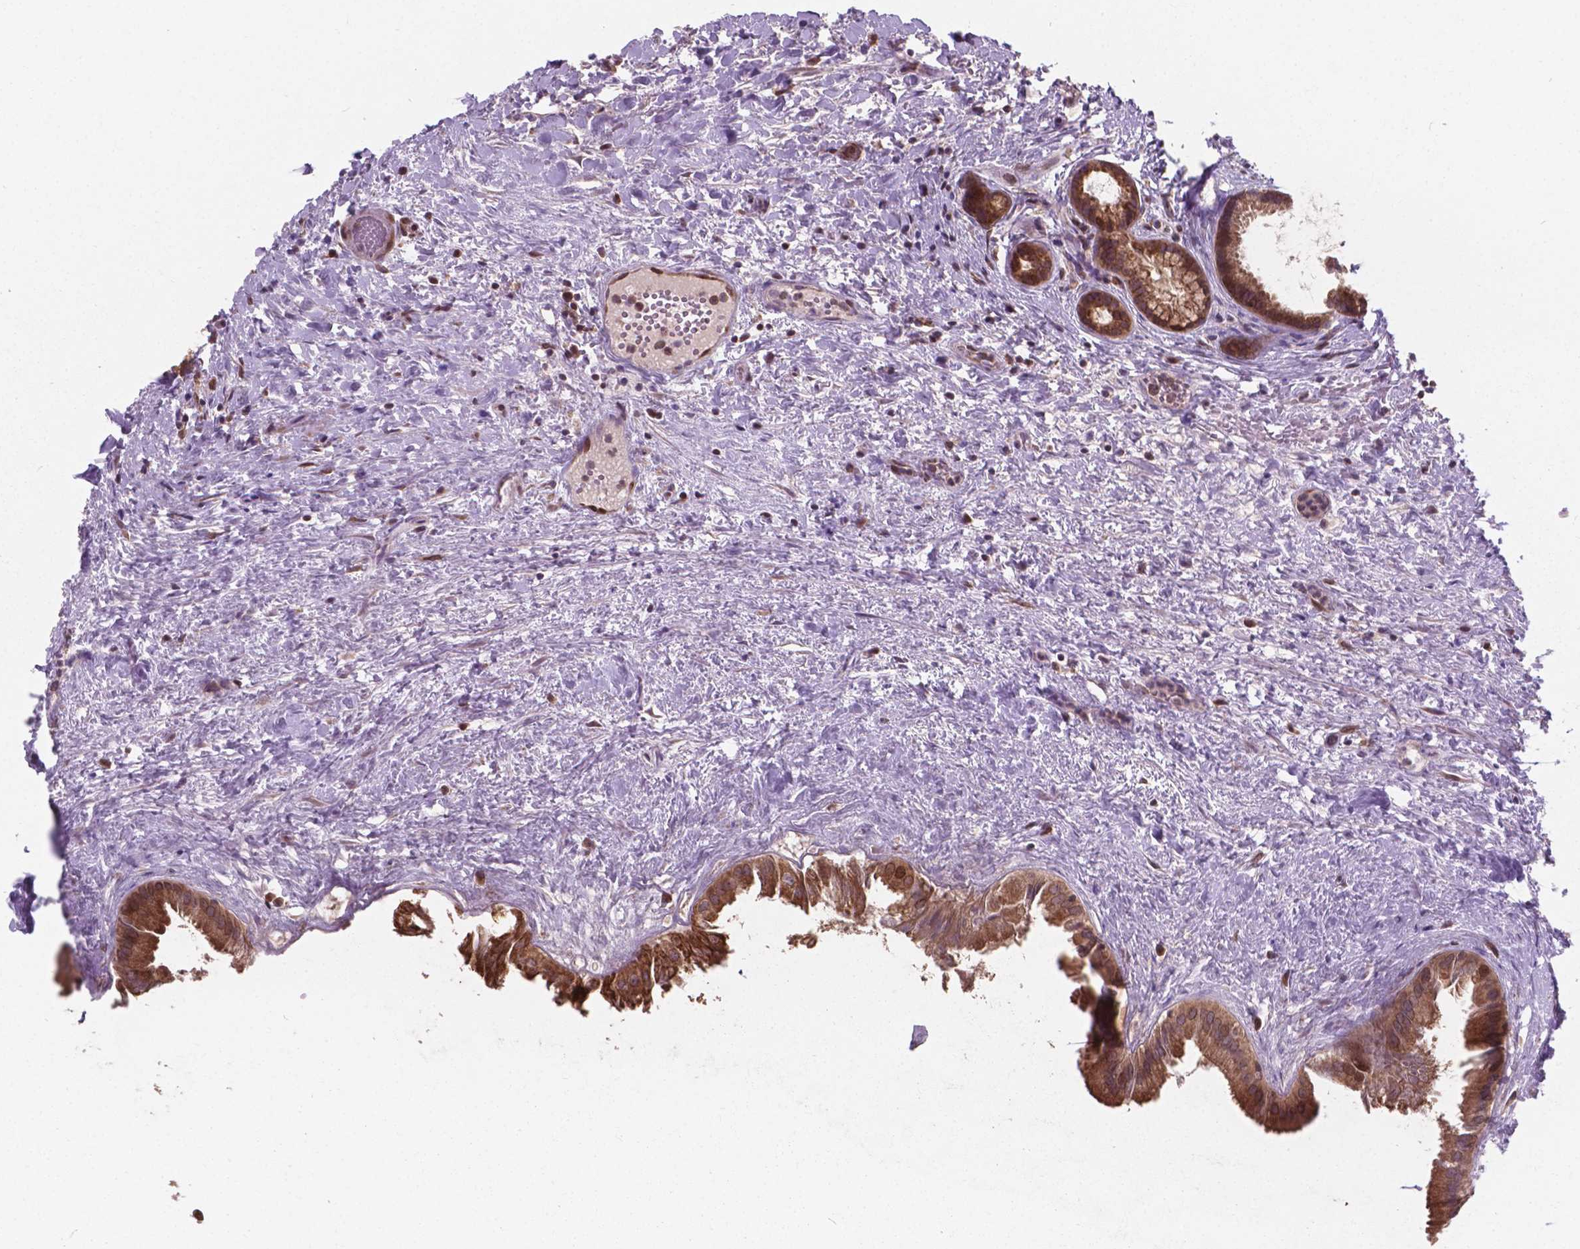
{"staining": {"intensity": "strong", "quantity": ">75%", "location": "cytoplasmic/membranous"}, "tissue": "gallbladder", "cell_type": "Glandular cells", "image_type": "normal", "snomed": [{"axis": "morphology", "description": "Normal tissue, NOS"}, {"axis": "topography", "description": "Gallbladder"}], "caption": "Glandular cells reveal high levels of strong cytoplasmic/membranous expression in approximately >75% of cells in normal human gallbladder. (Brightfield microscopy of DAB IHC at high magnification).", "gene": "MRPL33", "patient": {"sex": "male", "age": 70}}